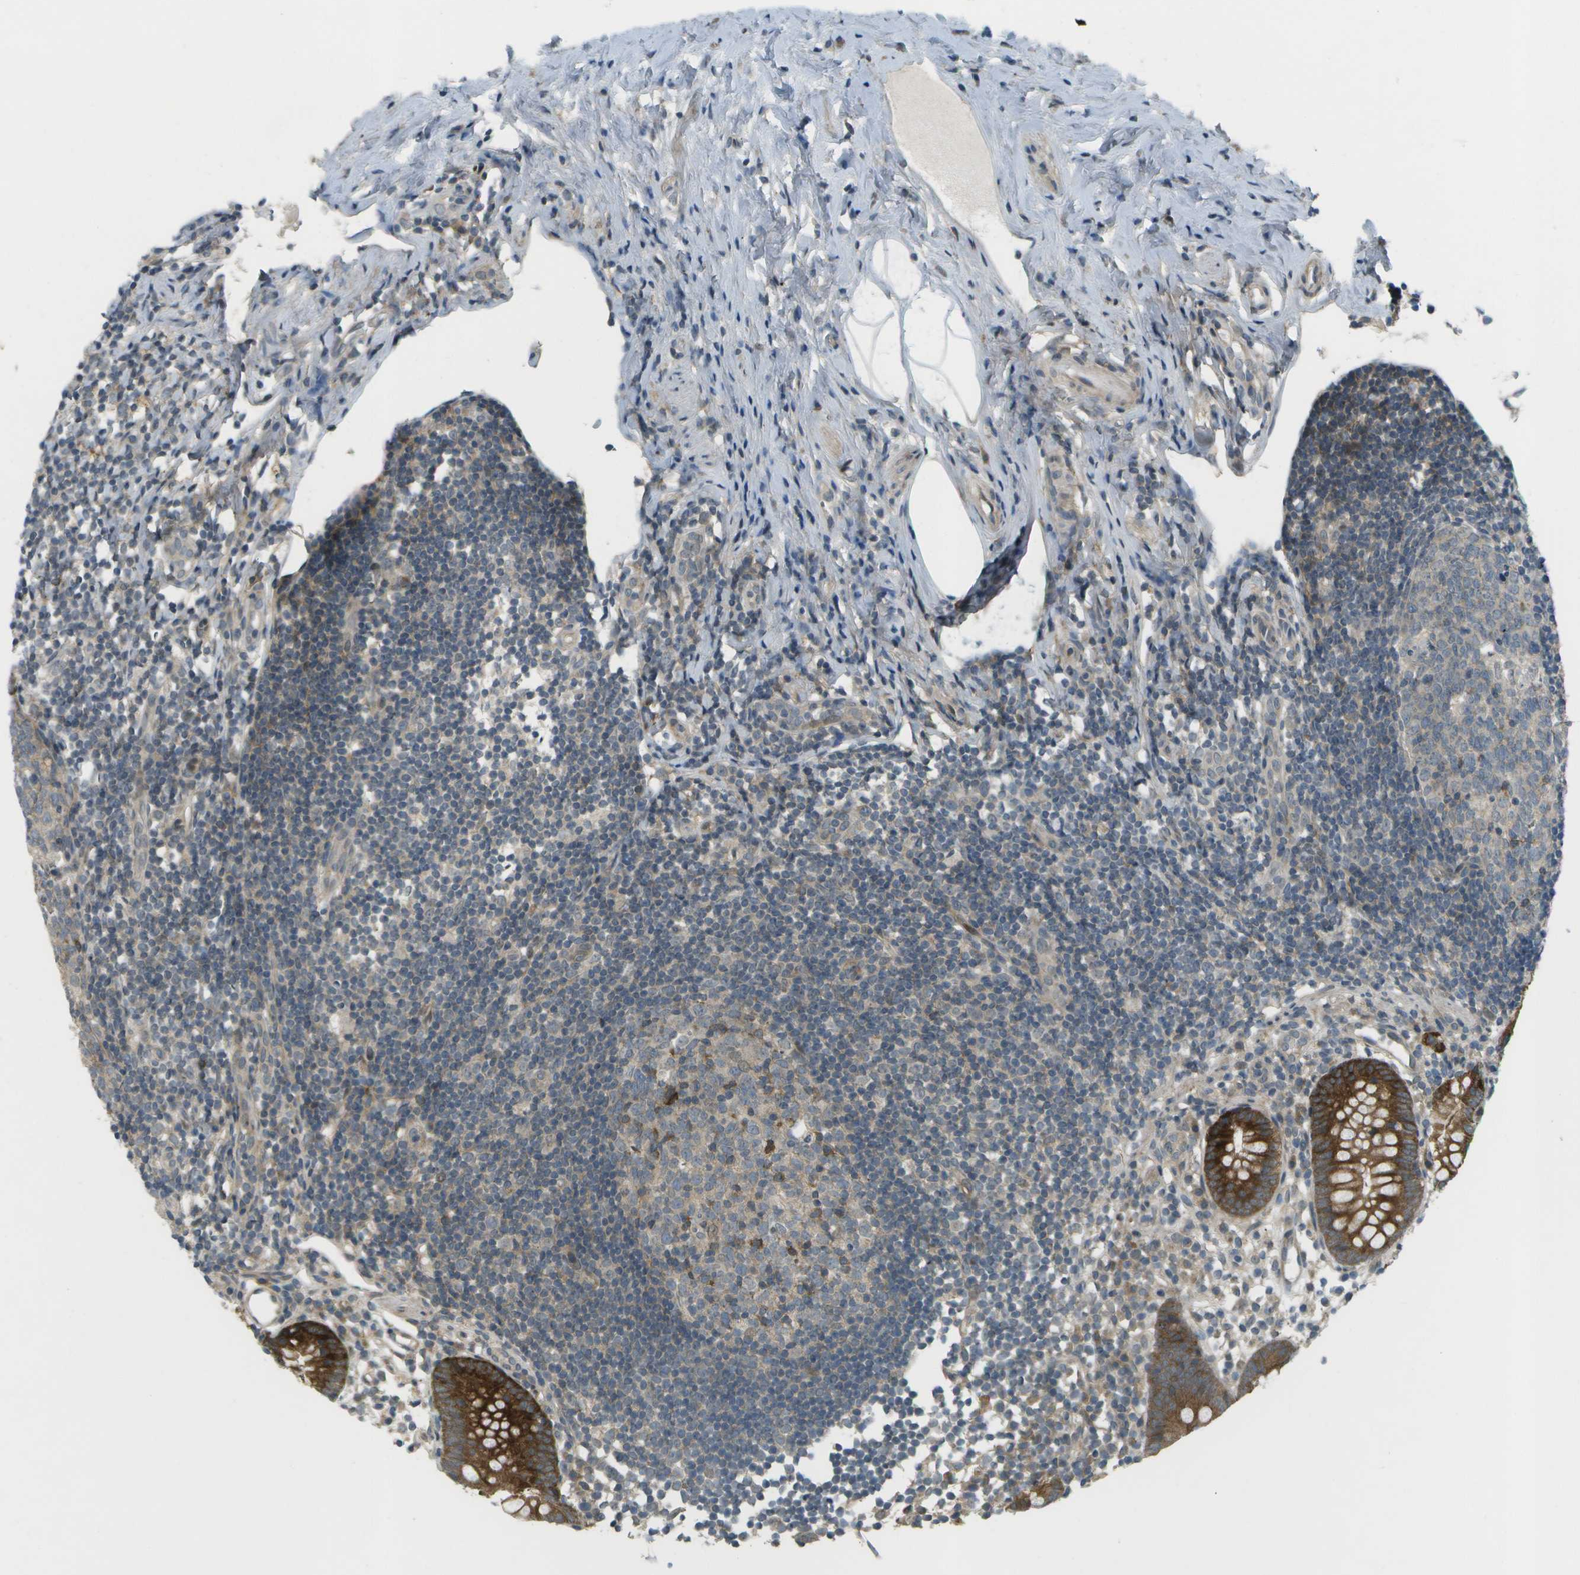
{"staining": {"intensity": "strong", "quantity": ">75%", "location": "cytoplasmic/membranous"}, "tissue": "appendix", "cell_type": "Glandular cells", "image_type": "normal", "snomed": [{"axis": "morphology", "description": "Normal tissue, NOS"}, {"axis": "topography", "description": "Appendix"}], "caption": "Brown immunohistochemical staining in normal appendix exhibits strong cytoplasmic/membranous positivity in approximately >75% of glandular cells.", "gene": "WNK2", "patient": {"sex": "female", "age": 20}}